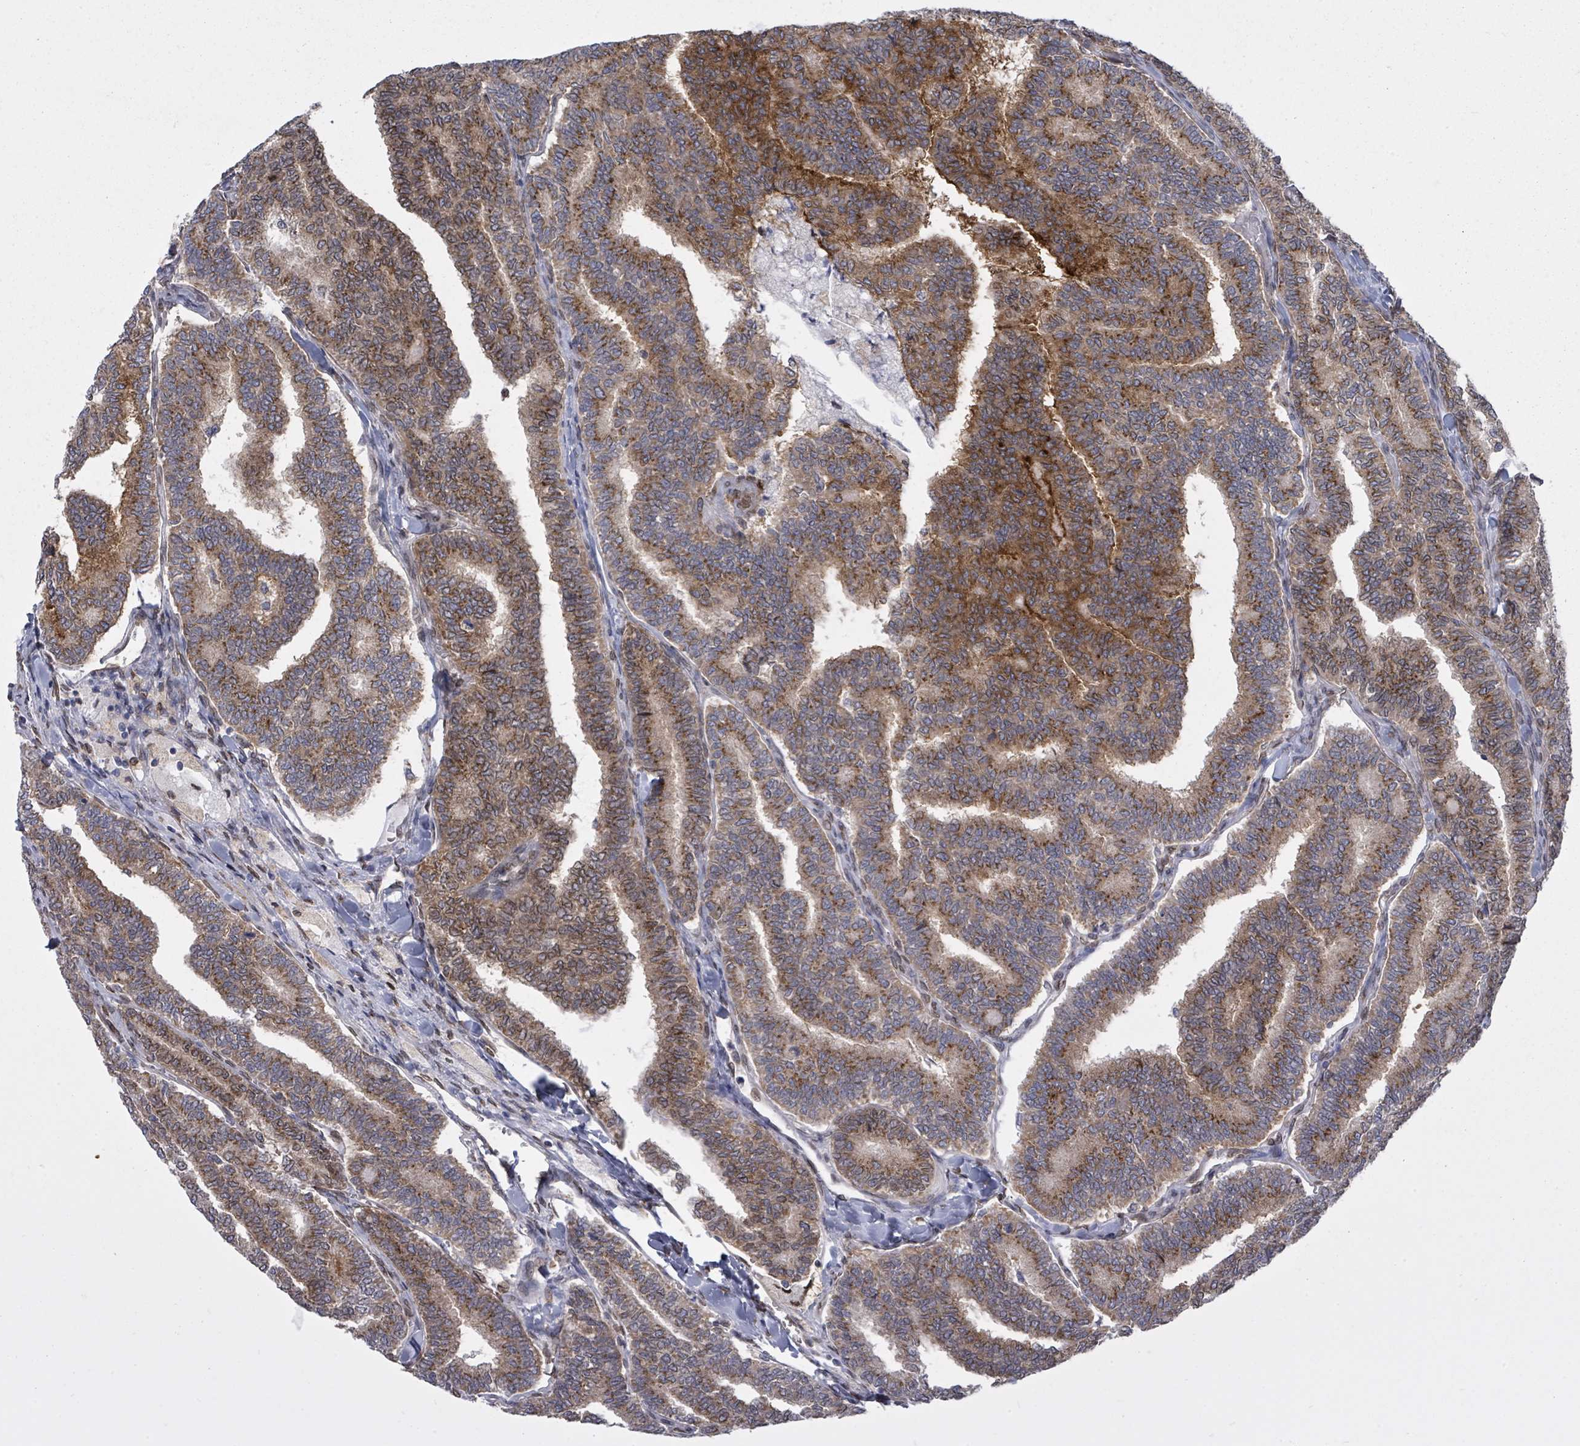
{"staining": {"intensity": "moderate", "quantity": ">75%", "location": "cytoplasmic/membranous"}, "tissue": "thyroid cancer", "cell_type": "Tumor cells", "image_type": "cancer", "snomed": [{"axis": "morphology", "description": "Papillary adenocarcinoma, NOS"}, {"axis": "topography", "description": "Thyroid gland"}], "caption": "Papillary adenocarcinoma (thyroid) was stained to show a protein in brown. There is medium levels of moderate cytoplasmic/membranous staining in approximately >75% of tumor cells. (brown staining indicates protein expression, while blue staining denotes nuclei).", "gene": "ARFGAP1", "patient": {"sex": "female", "age": 35}}